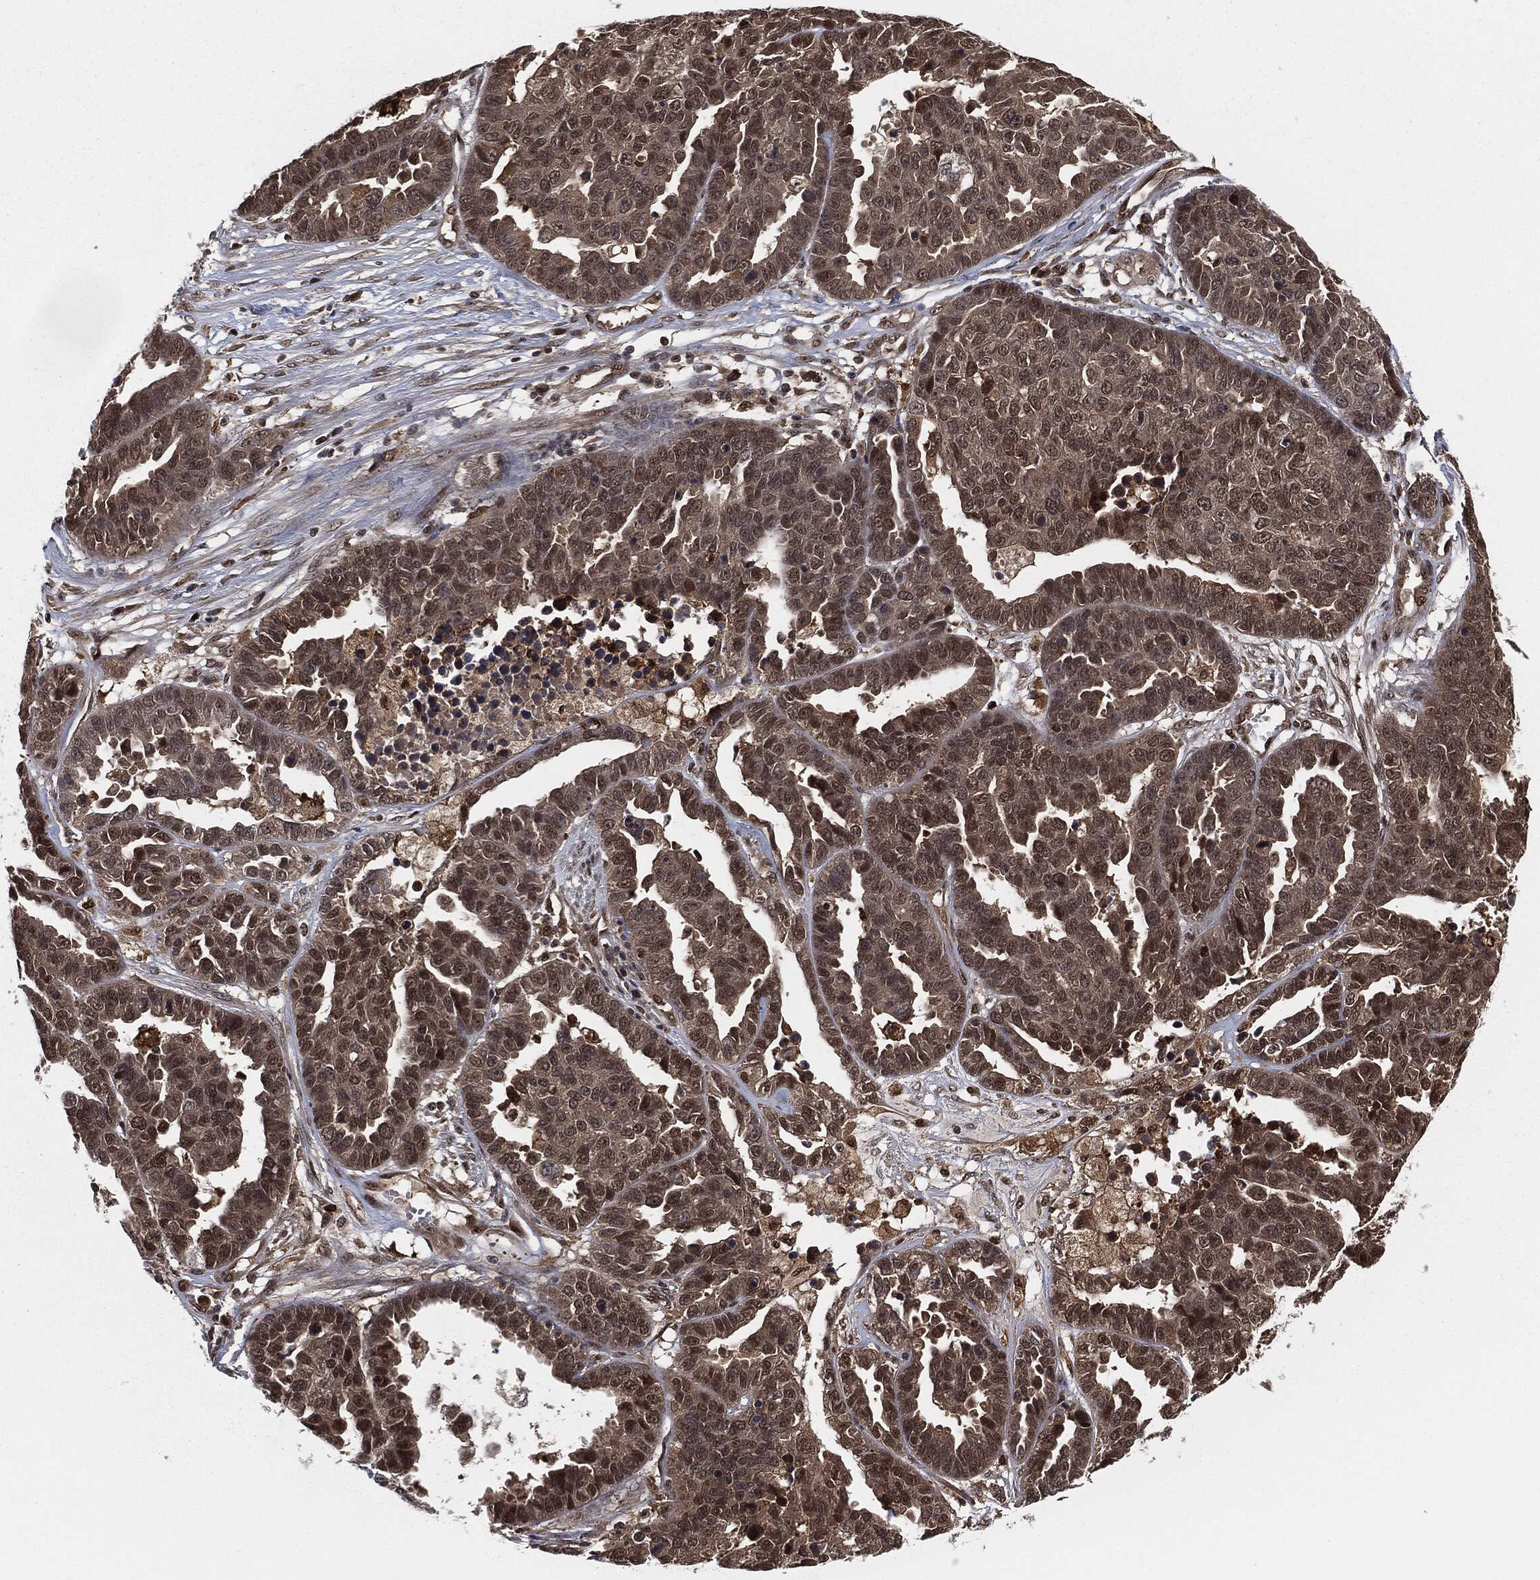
{"staining": {"intensity": "negative", "quantity": "none", "location": "none"}, "tissue": "ovarian cancer", "cell_type": "Tumor cells", "image_type": "cancer", "snomed": [{"axis": "morphology", "description": "Cystadenocarcinoma, serous, NOS"}, {"axis": "topography", "description": "Ovary"}], "caption": "Immunohistochemistry (IHC) photomicrograph of ovarian cancer (serous cystadenocarcinoma) stained for a protein (brown), which exhibits no expression in tumor cells.", "gene": "CAPRIN2", "patient": {"sex": "female", "age": 87}}